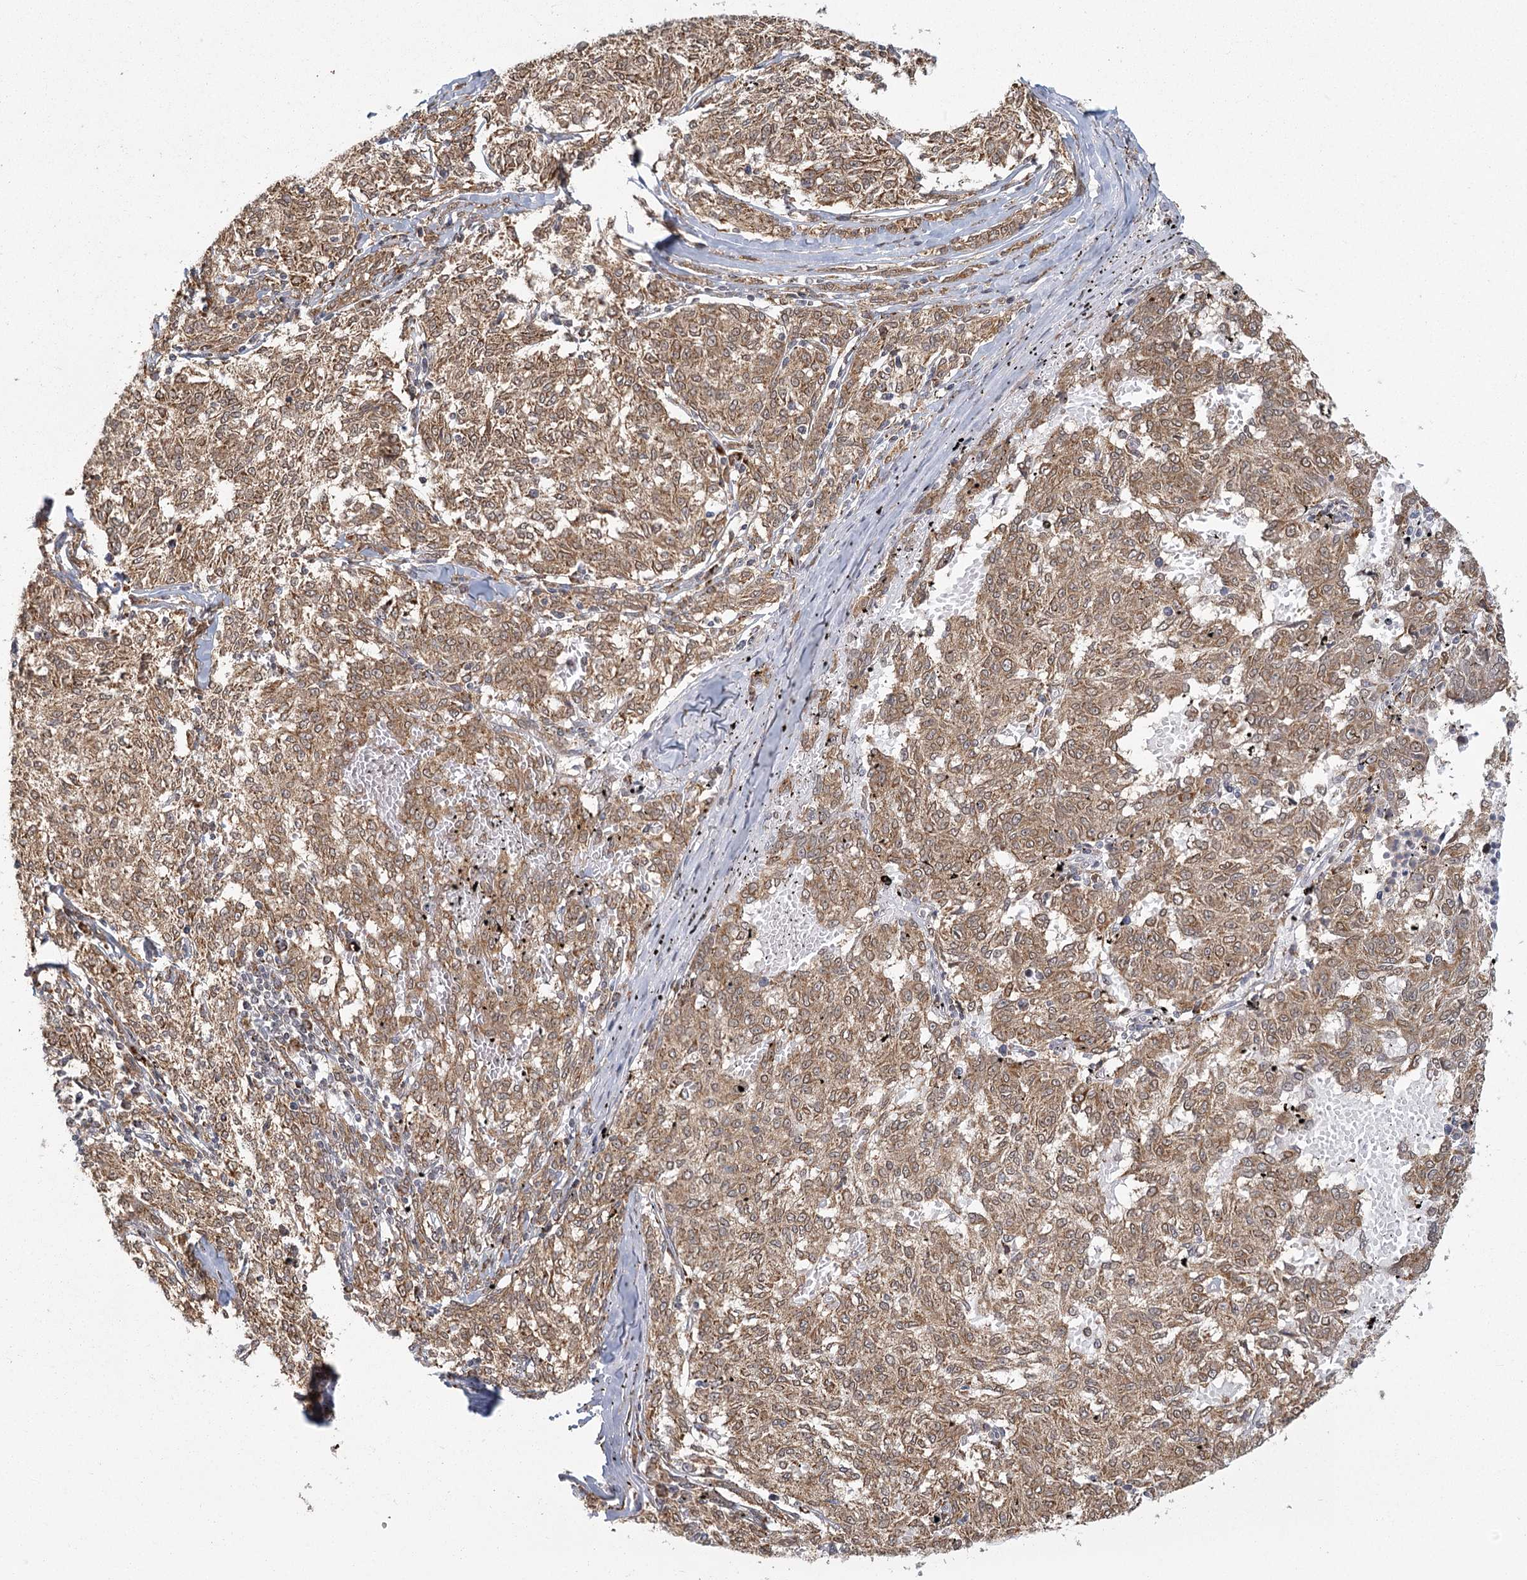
{"staining": {"intensity": "moderate", "quantity": ">75%", "location": "cytoplasmic/membranous"}, "tissue": "melanoma", "cell_type": "Tumor cells", "image_type": "cancer", "snomed": [{"axis": "morphology", "description": "Malignant melanoma, NOS"}, {"axis": "topography", "description": "Skin"}], "caption": "An immunohistochemistry photomicrograph of neoplastic tissue is shown. Protein staining in brown labels moderate cytoplasmic/membranous positivity in malignant melanoma within tumor cells.", "gene": "LACTB", "patient": {"sex": "female", "age": 72}}